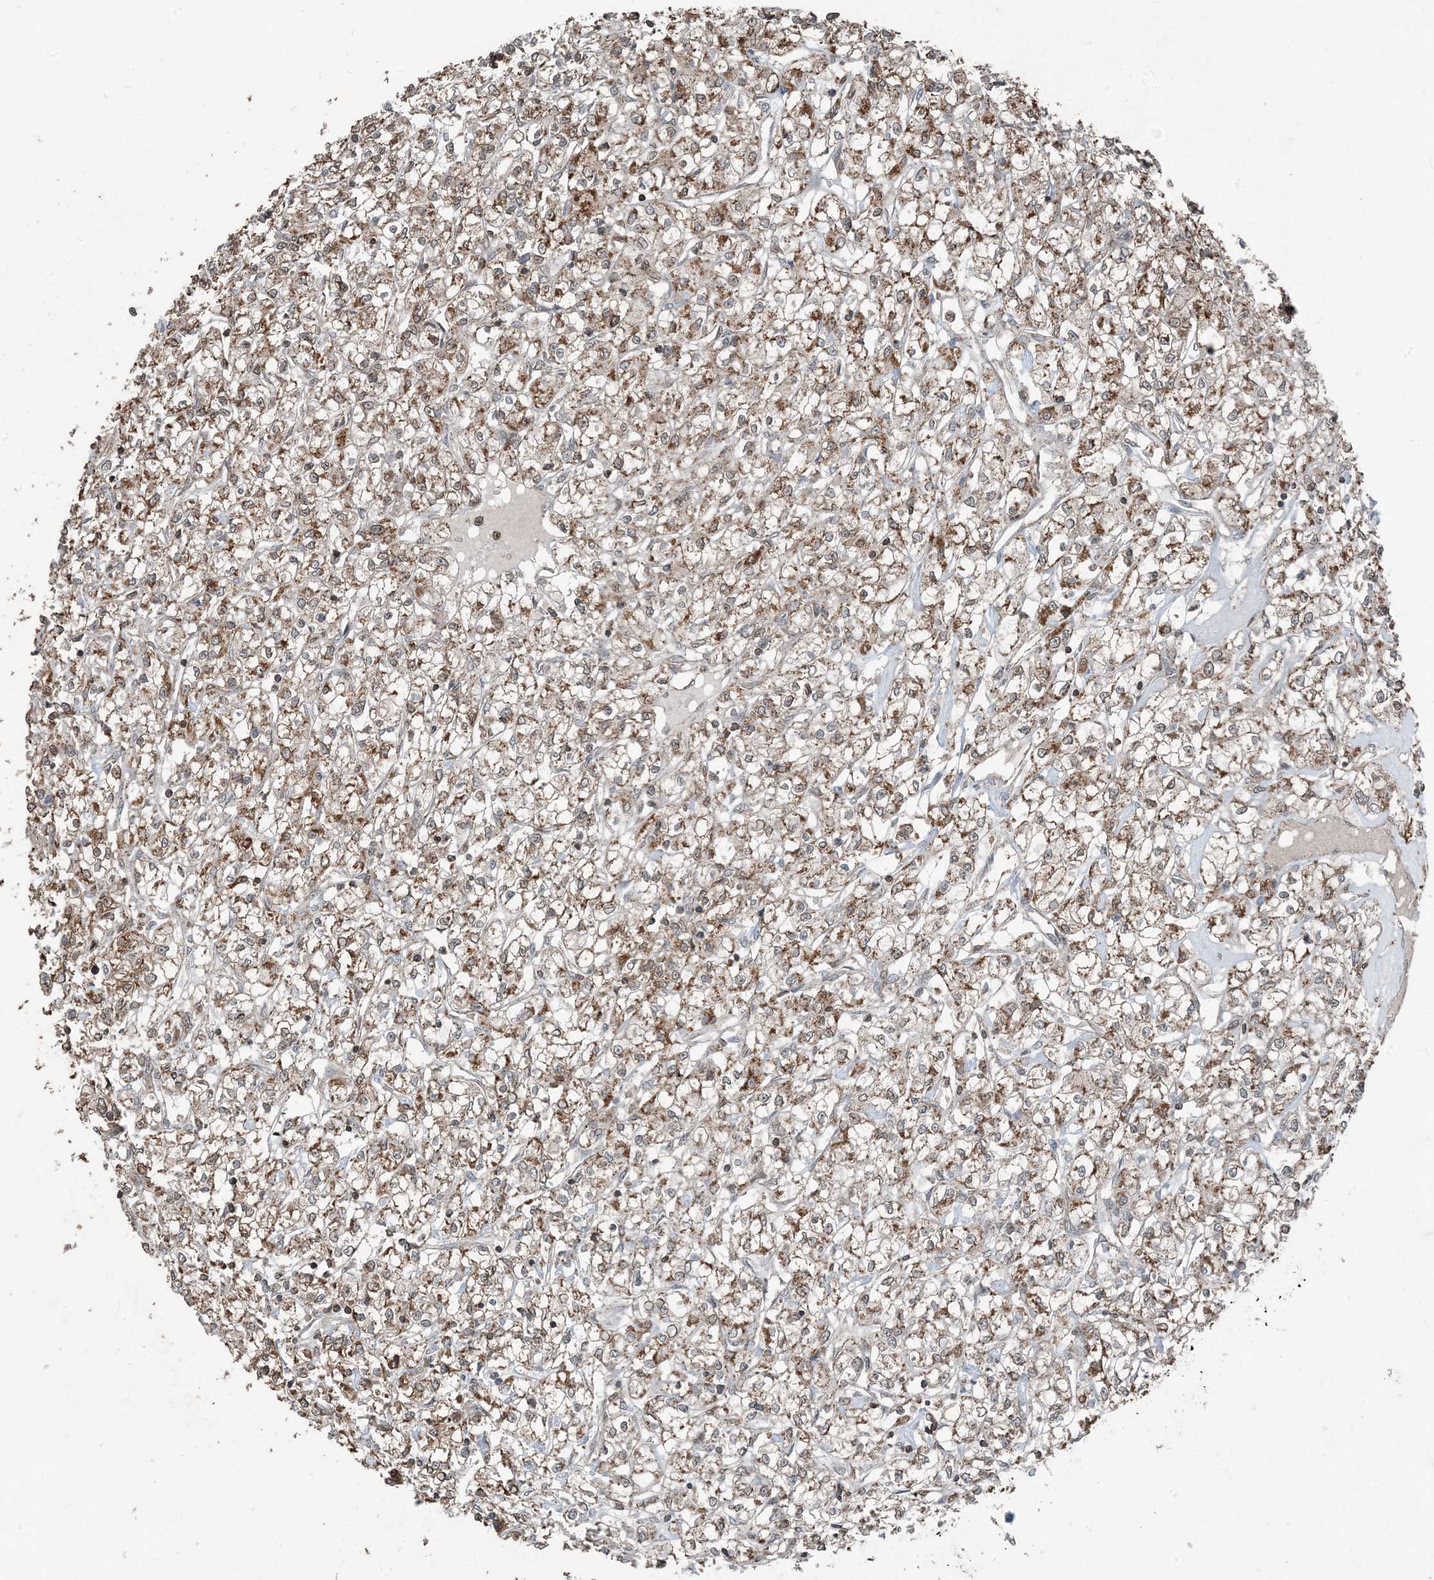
{"staining": {"intensity": "moderate", "quantity": ">75%", "location": "cytoplasmic/membranous"}, "tissue": "renal cancer", "cell_type": "Tumor cells", "image_type": "cancer", "snomed": [{"axis": "morphology", "description": "Adenocarcinoma, NOS"}, {"axis": "topography", "description": "Kidney"}], "caption": "Immunohistochemistry (IHC) of renal adenocarcinoma shows medium levels of moderate cytoplasmic/membranous staining in about >75% of tumor cells.", "gene": "GNL1", "patient": {"sex": "female", "age": 59}}